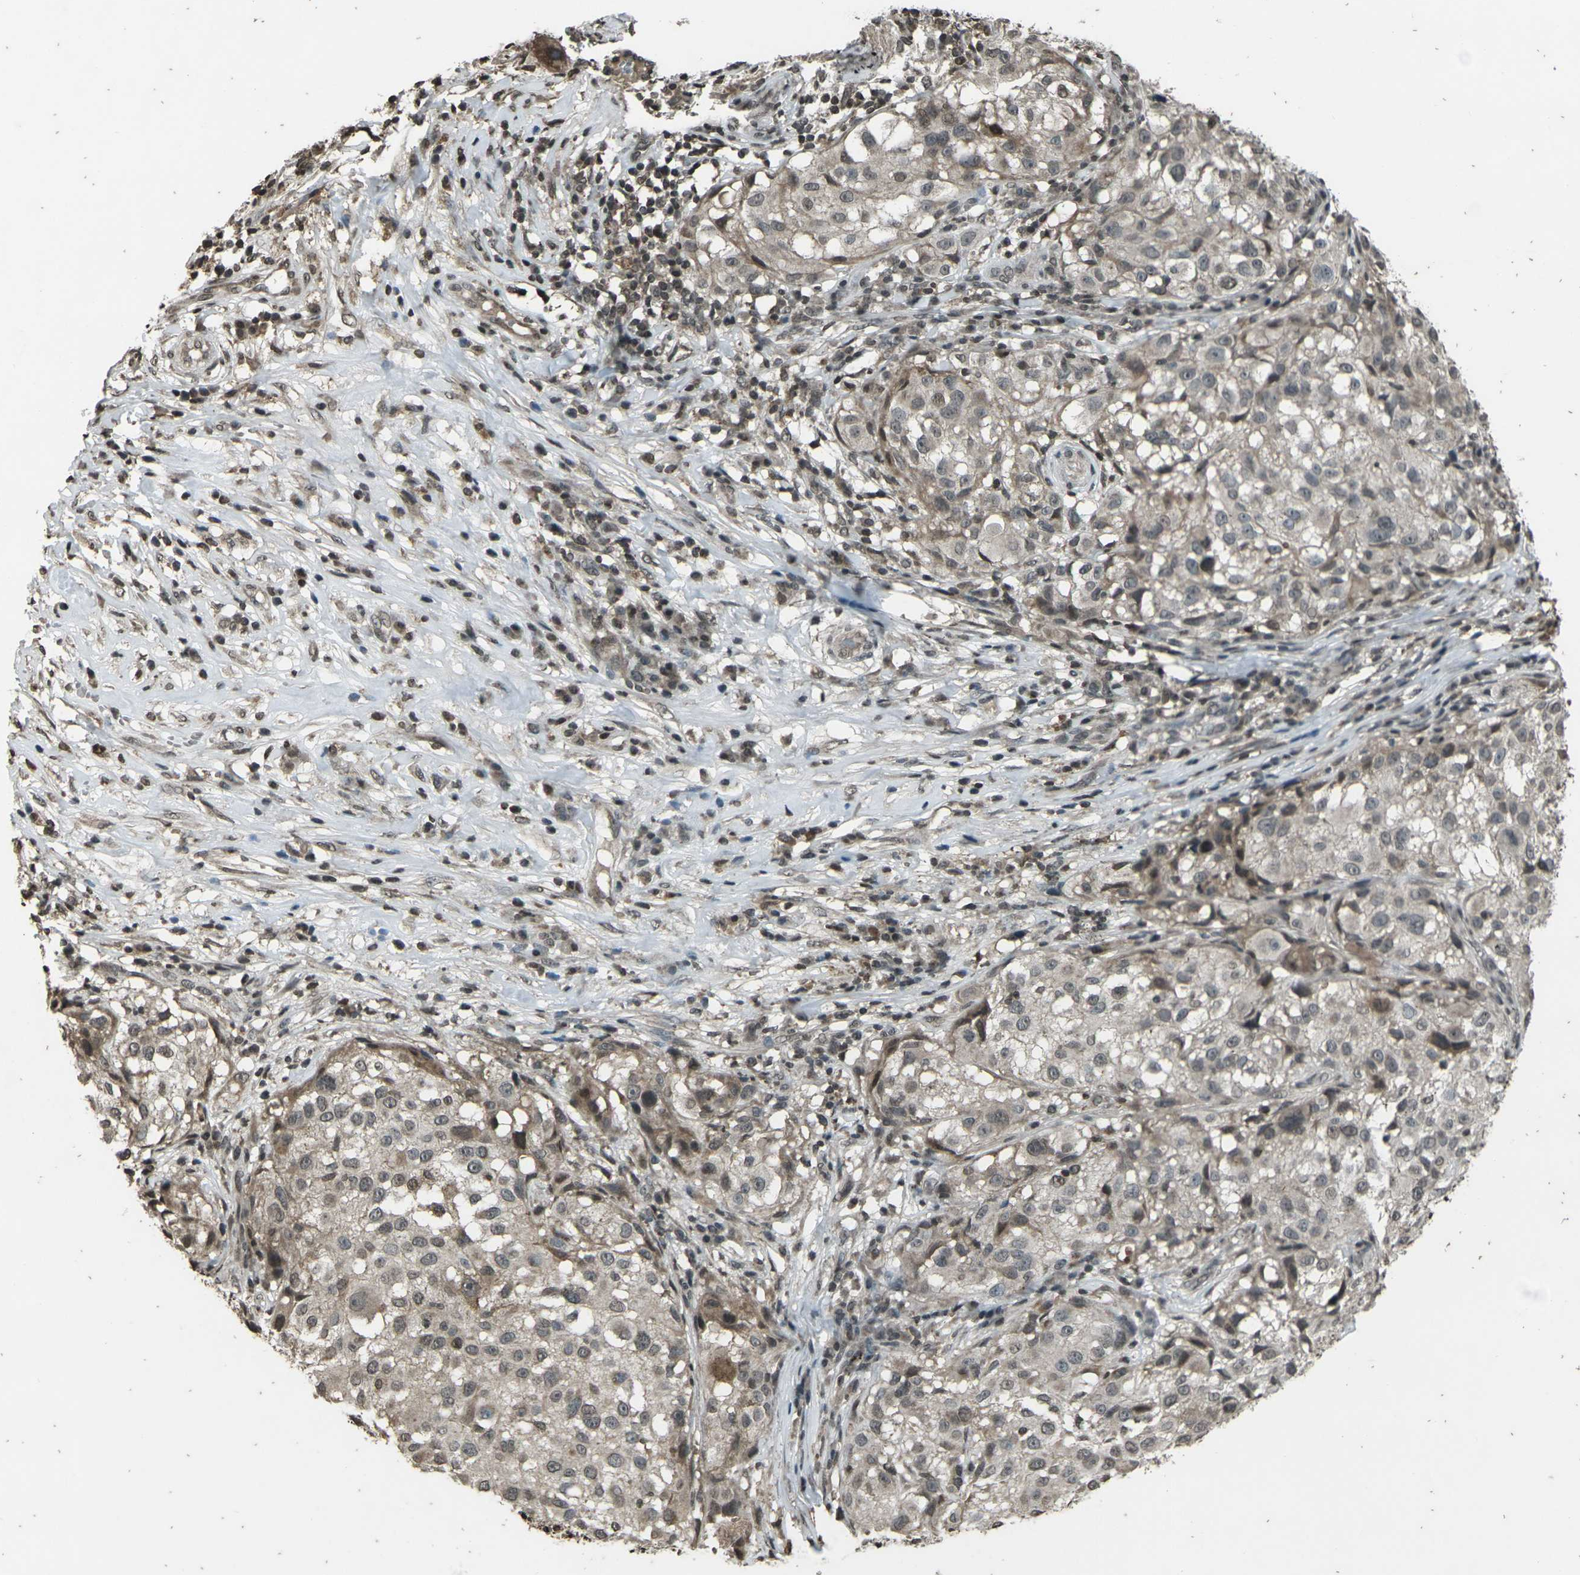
{"staining": {"intensity": "weak", "quantity": "<25%", "location": "cytoplasmic/membranous,nuclear"}, "tissue": "melanoma", "cell_type": "Tumor cells", "image_type": "cancer", "snomed": [{"axis": "morphology", "description": "Necrosis, NOS"}, {"axis": "morphology", "description": "Malignant melanoma, NOS"}, {"axis": "topography", "description": "Skin"}], "caption": "Immunohistochemical staining of human malignant melanoma reveals no significant expression in tumor cells.", "gene": "PRPF8", "patient": {"sex": "female", "age": 87}}